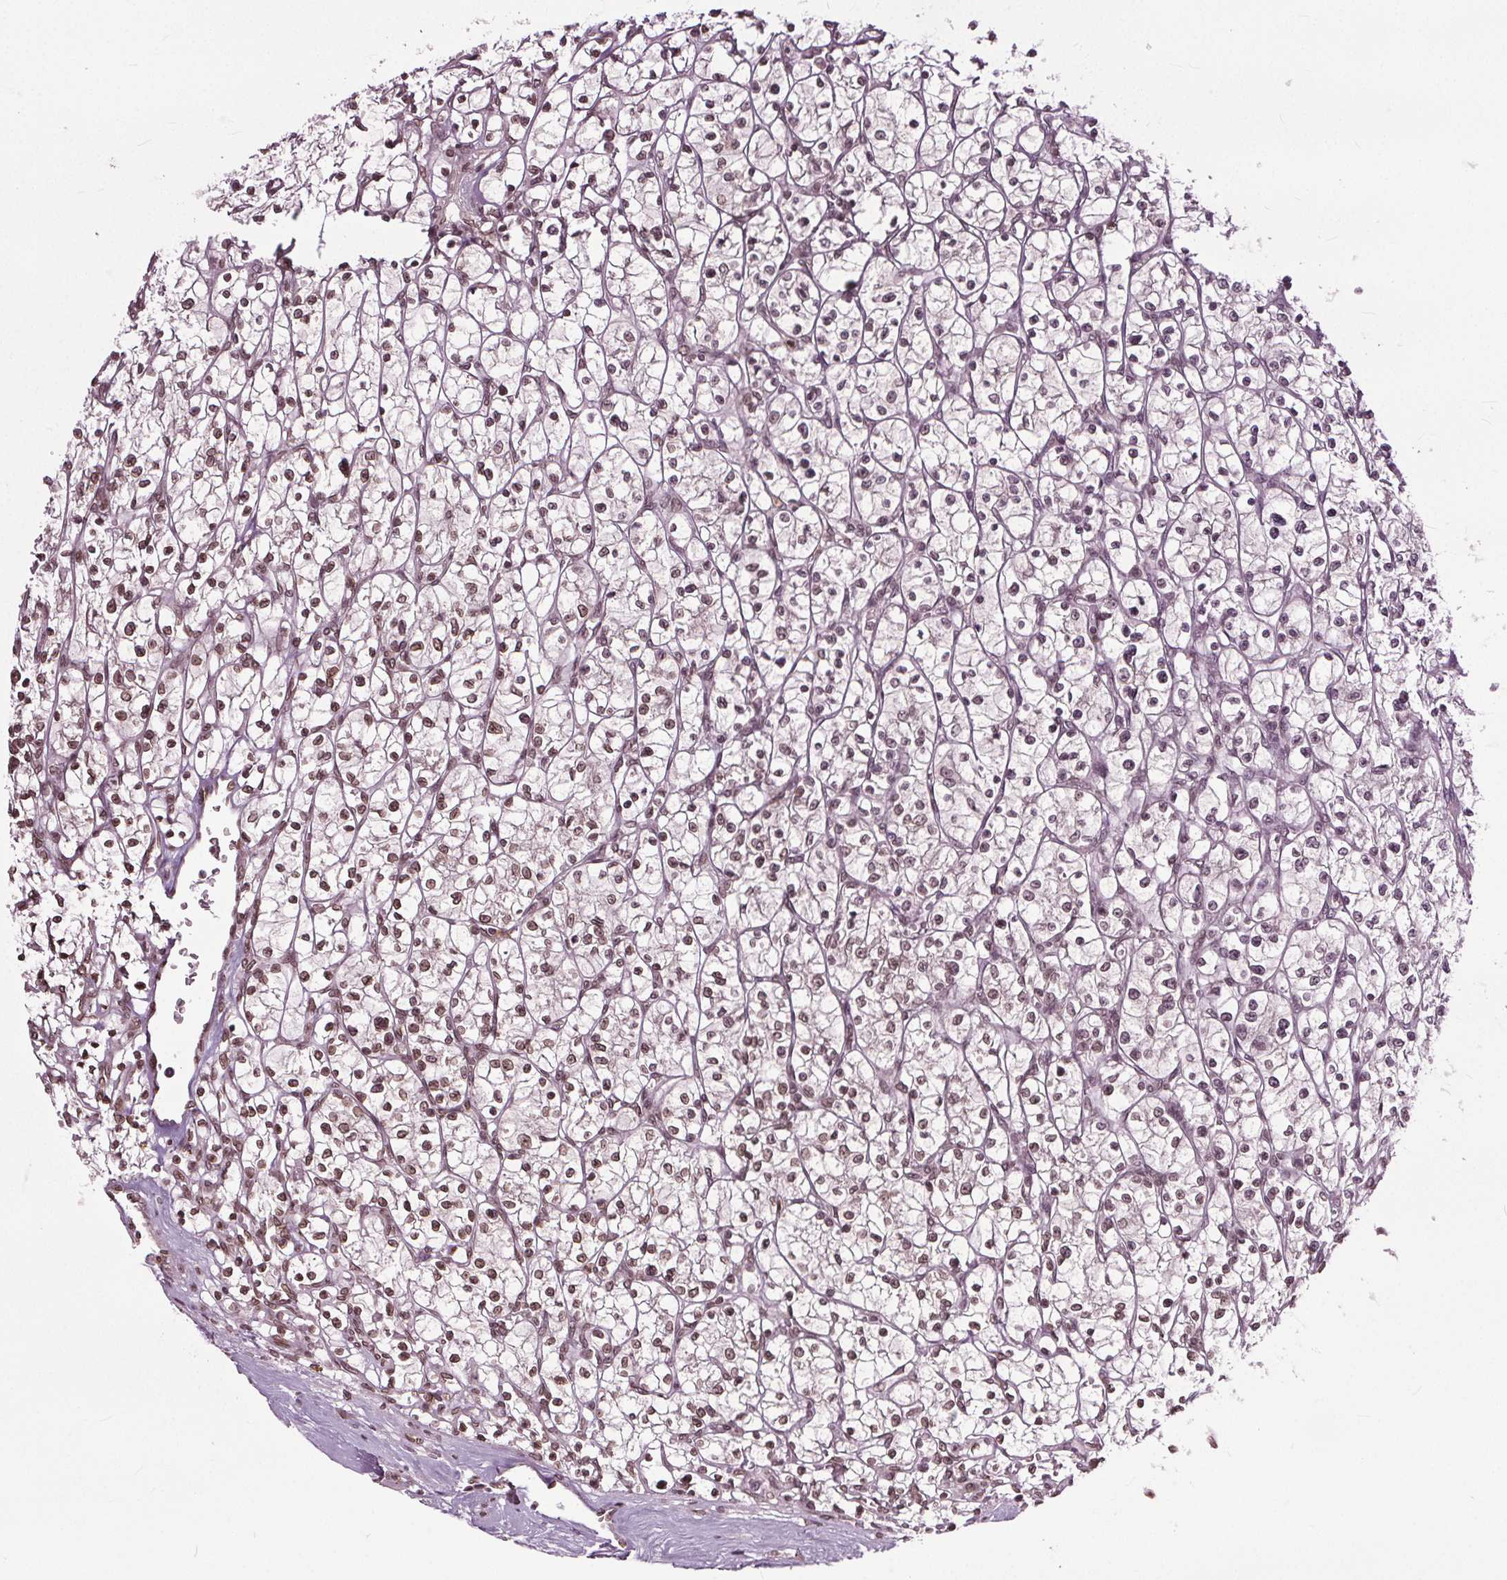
{"staining": {"intensity": "moderate", "quantity": ">75%", "location": "cytoplasmic/membranous,nuclear"}, "tissue": "renal cancer", "cell_type": "Tumor cells", "image_type": "cancer", "snomed": [{"axis": "morphology", "description": "Adenocarcinoma, NOS"}, {"axis": "topography", "description": "Kidney"}], "caption": "Immunohistochemical staining of renal adenocarcinoma displays medium levels of moderate cytoplasmic/membranous and nuclear positivity in approximately >75% of tumor cells.", "gene": "TTC39C", "patient": {"sex": "female", "age": 64}}